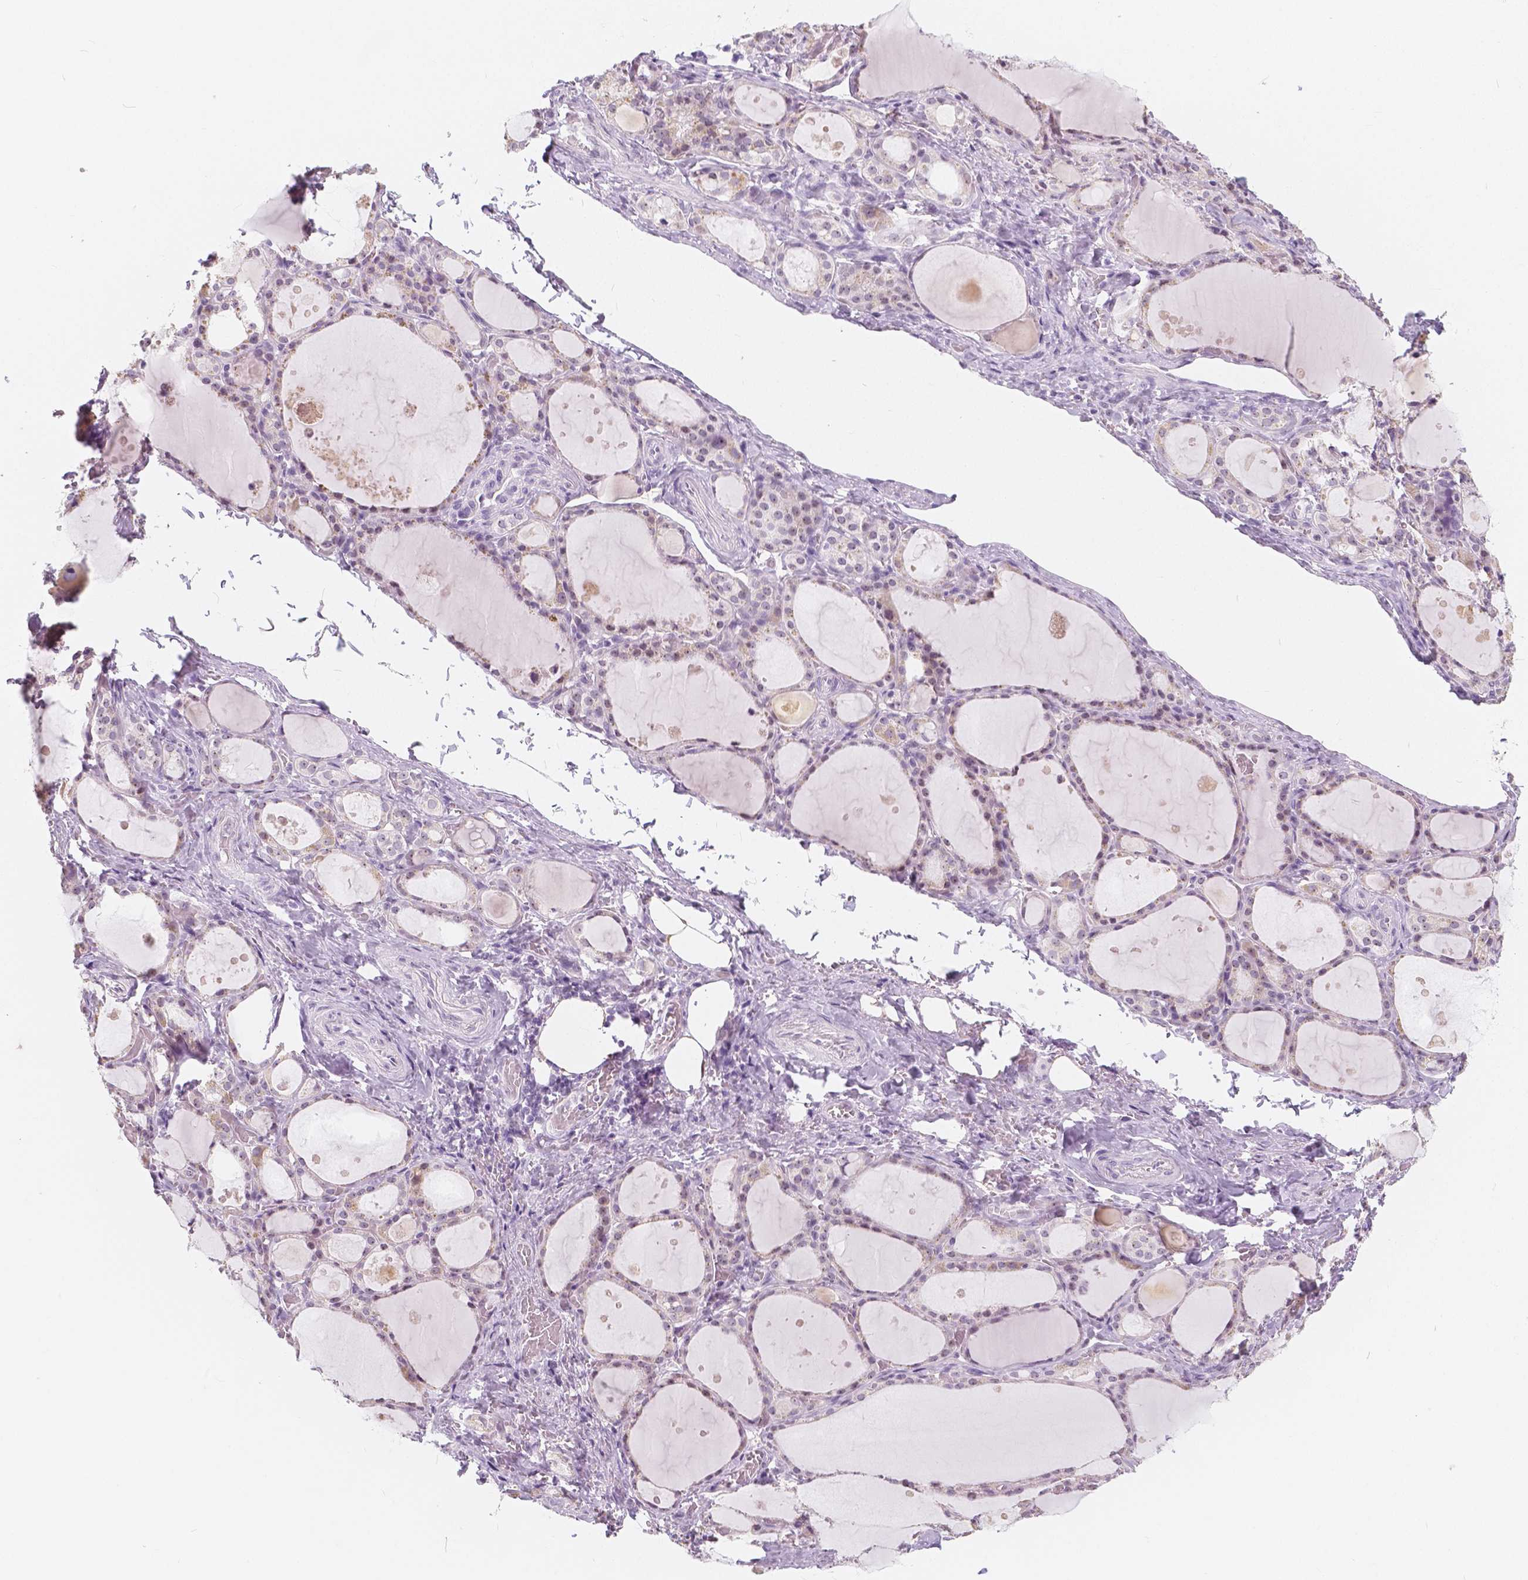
{"staining": {"intensity": "weak", "quantity": "25%-75%", "location": "nuclear"}, "tissue": "thyroid gland", "cell_type": "Glandular cells", "image_type": "normal", "snomed": [{"axis": "morphology", "description": "Normal tissue, NOS"}, {"axis": "topography", "description": "Thyroid gland"}], "caption": "The histopathology image reveals a brown stain indicating the presence of a protein in the nuclear of glandular cells in thyroid gland. Nuclei are stained in blue.", "gene": "NOLC1", "patient": {"sex": "male", "age": 68}}